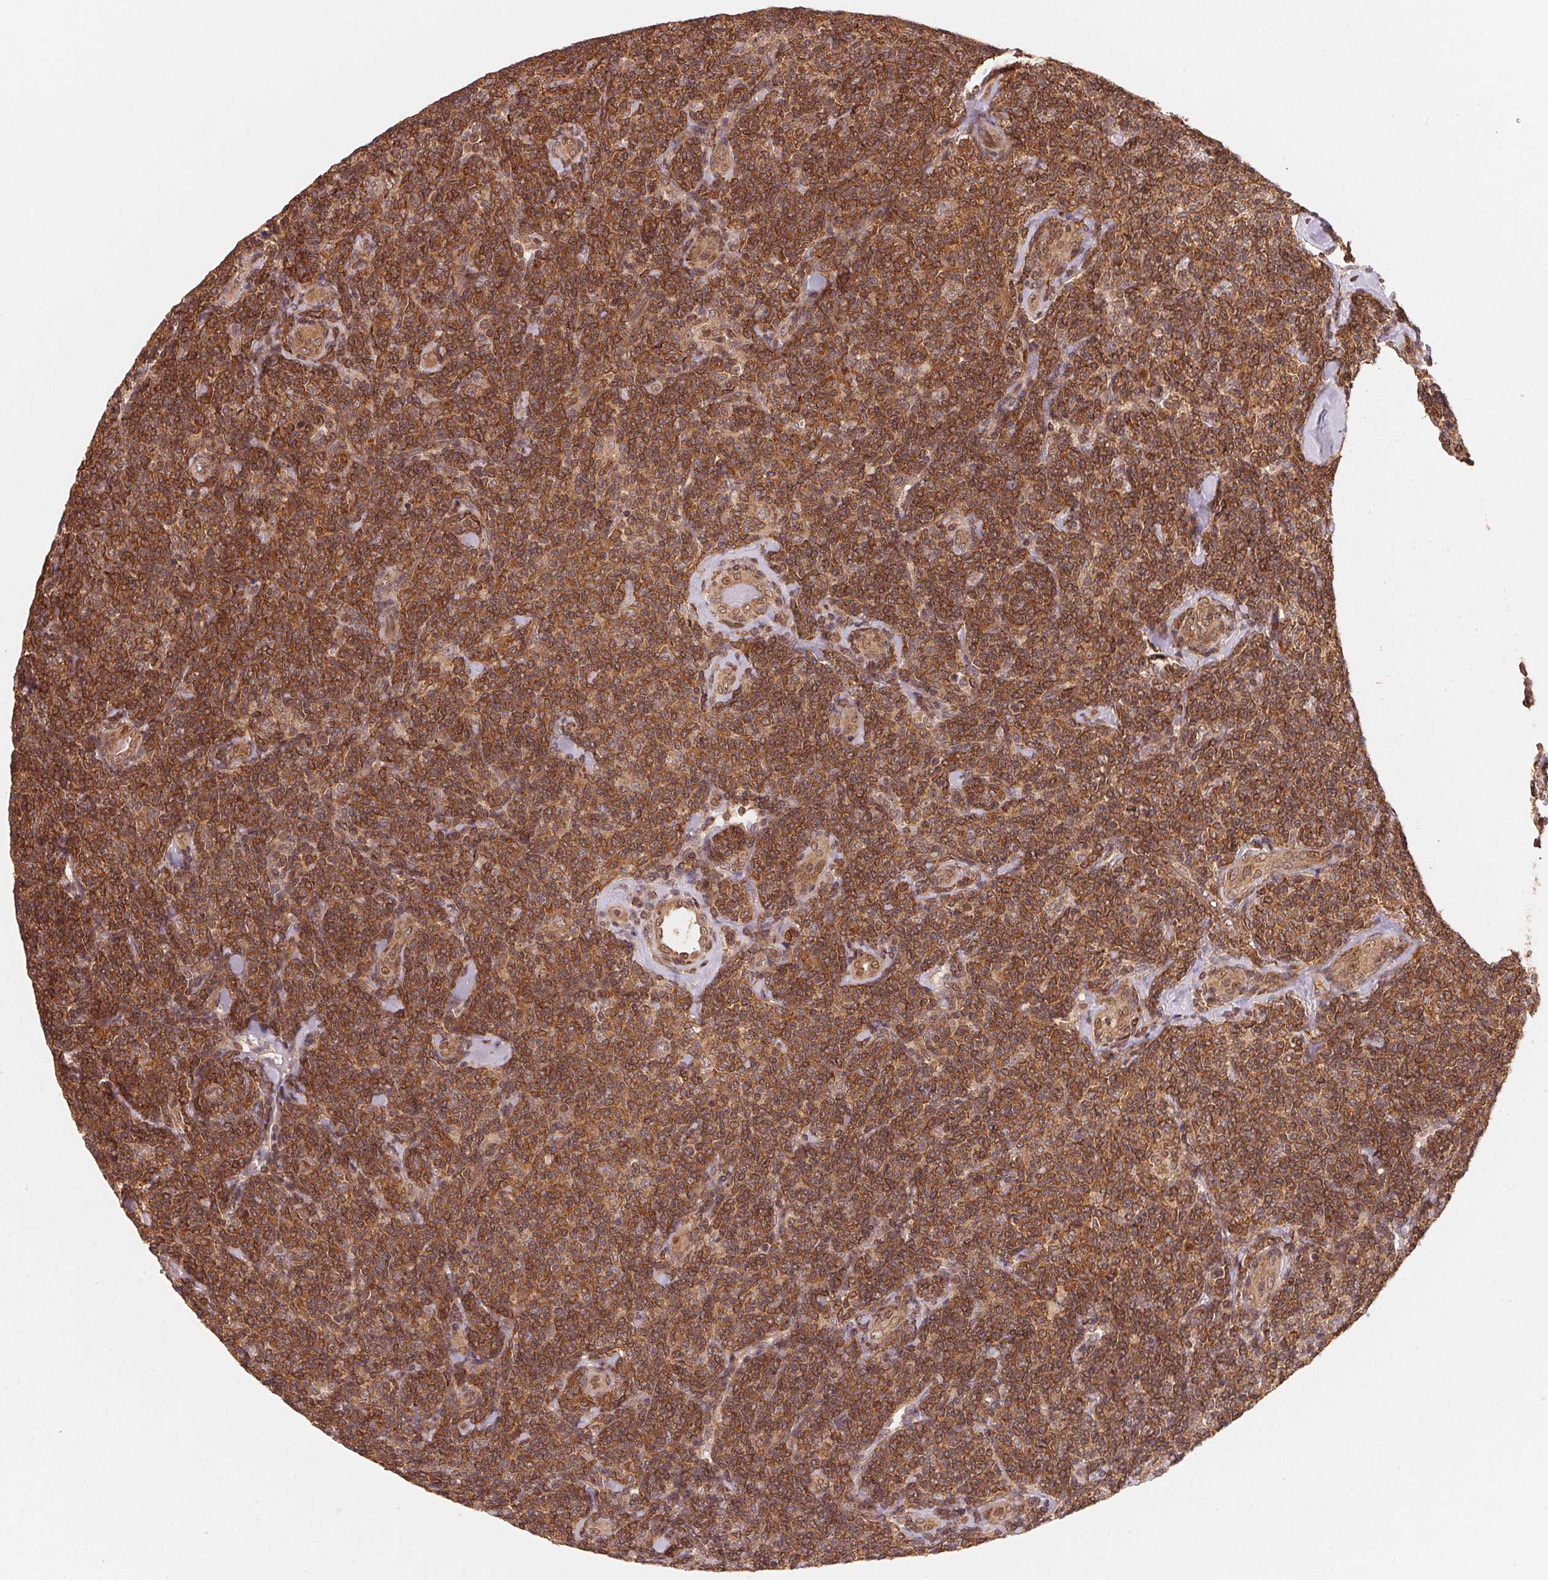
{"staining": {"intensity": "strong", "quantity": ">75%", "location": "cytoplasmic/membranous,nuclear"}, "tissue": "lymphoma", "cell_type": "Tumor cells", "image_type": "cancer", "snomed": [{"axis": "morphology", "description": "Malignant lymphoma, non-Hodgkin's type, Low grade"}, {"axis": "topography", "description": "Lymph node"}], "caption": "Strong cytoplasmic/membranous and nuclear positivity for a protein is identified in about >75% of tumor cells of lymphoma using IHC.", "gene": "CCDC102B", "patient": {"sex": "female", "age": 56}}